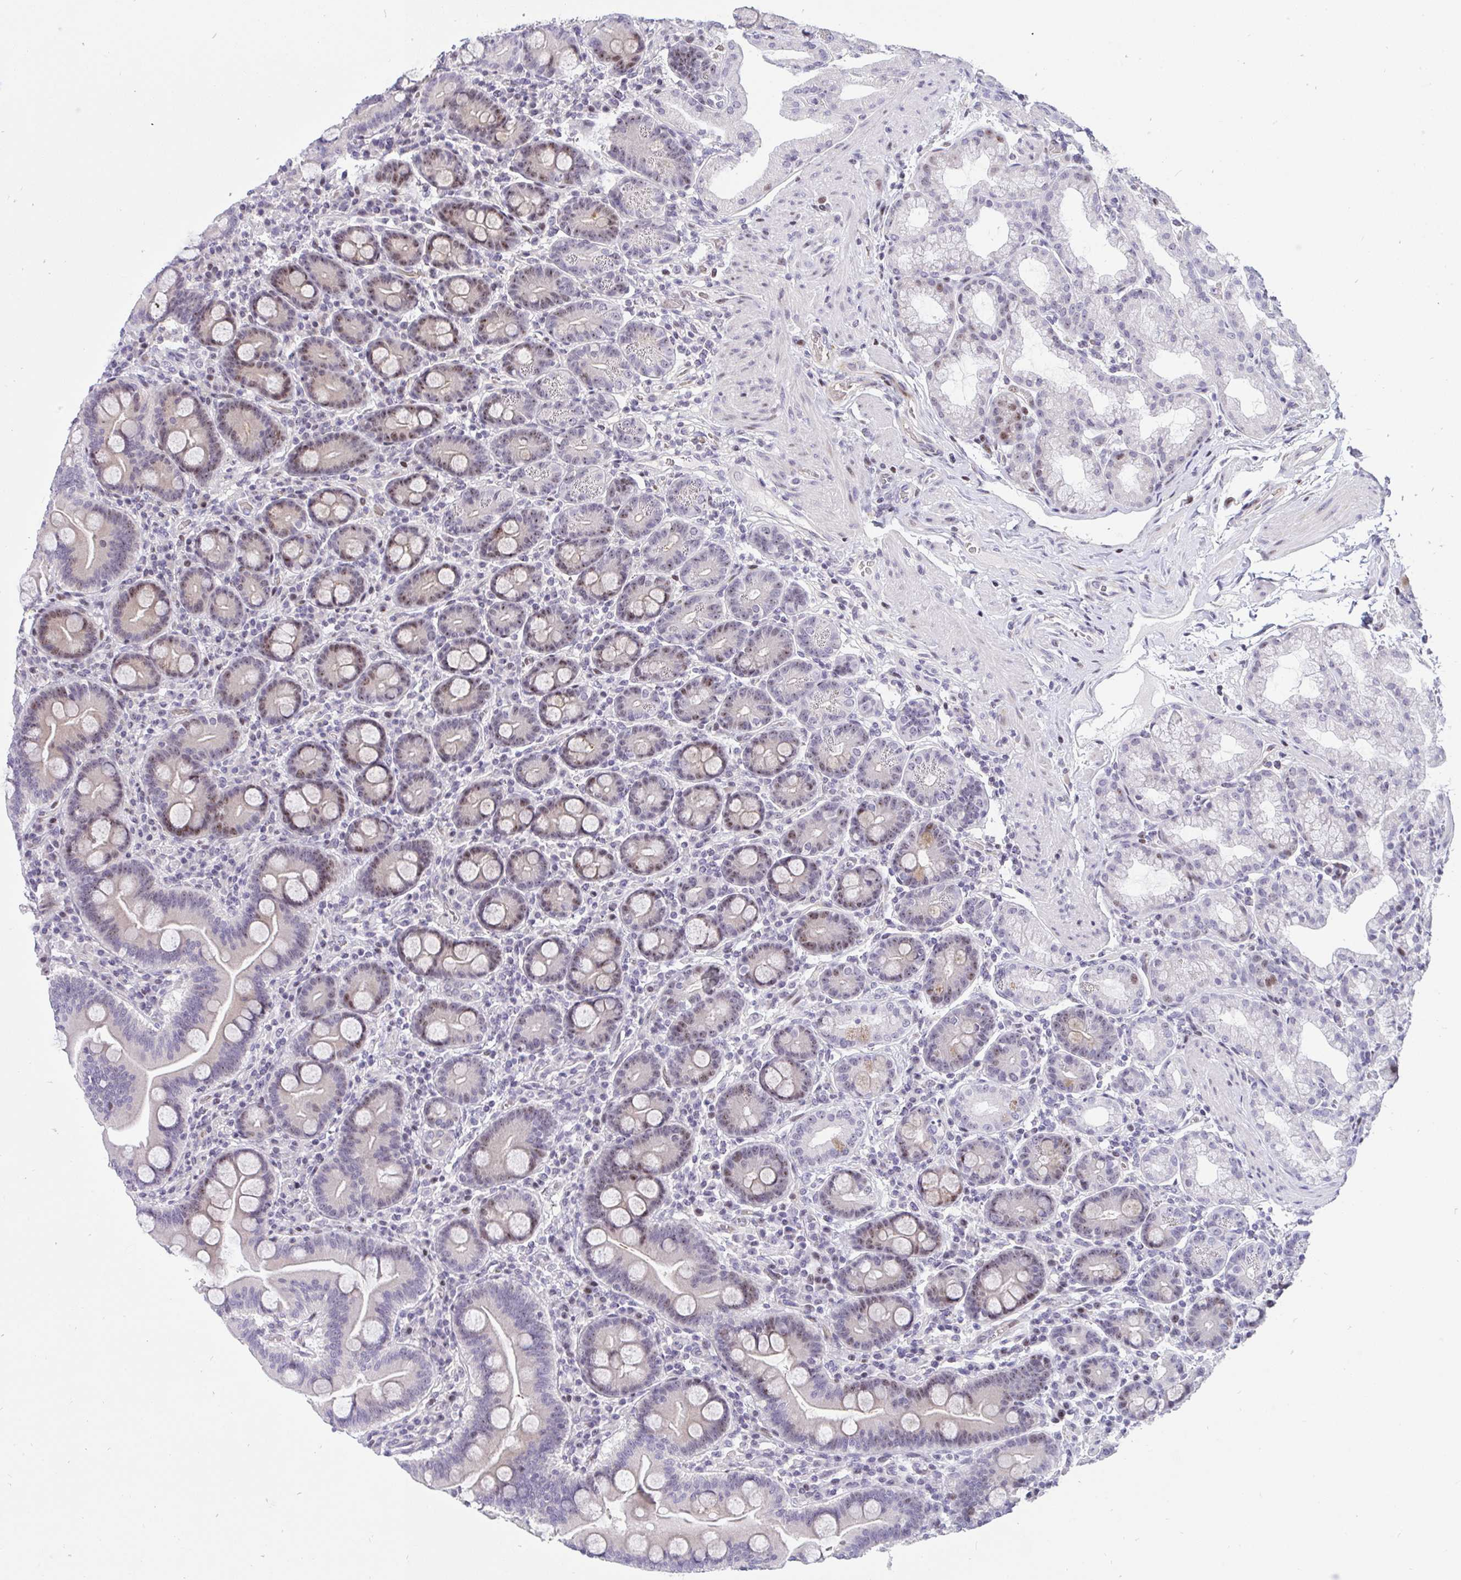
{"staining": {"intensity": "moderate", "quantity": "<25%", "location": "nuclear"}, "tissue": "duodenum", "cell_type": "Glandular cells", "image_type": "normal", "snomed": [{"axis": "morphology", "description": "Normal tissue, NOS"}, {"axis": "topography", "description": "Duodenum"}], "caption": "Immunohistochemical staining of normal duodenum demonstrates low levels of moderate nuclear positivity in approximately <25% of glandular cells.", "gene": "PLPPR3", "patient": {"sex": "male", "age": 59}}